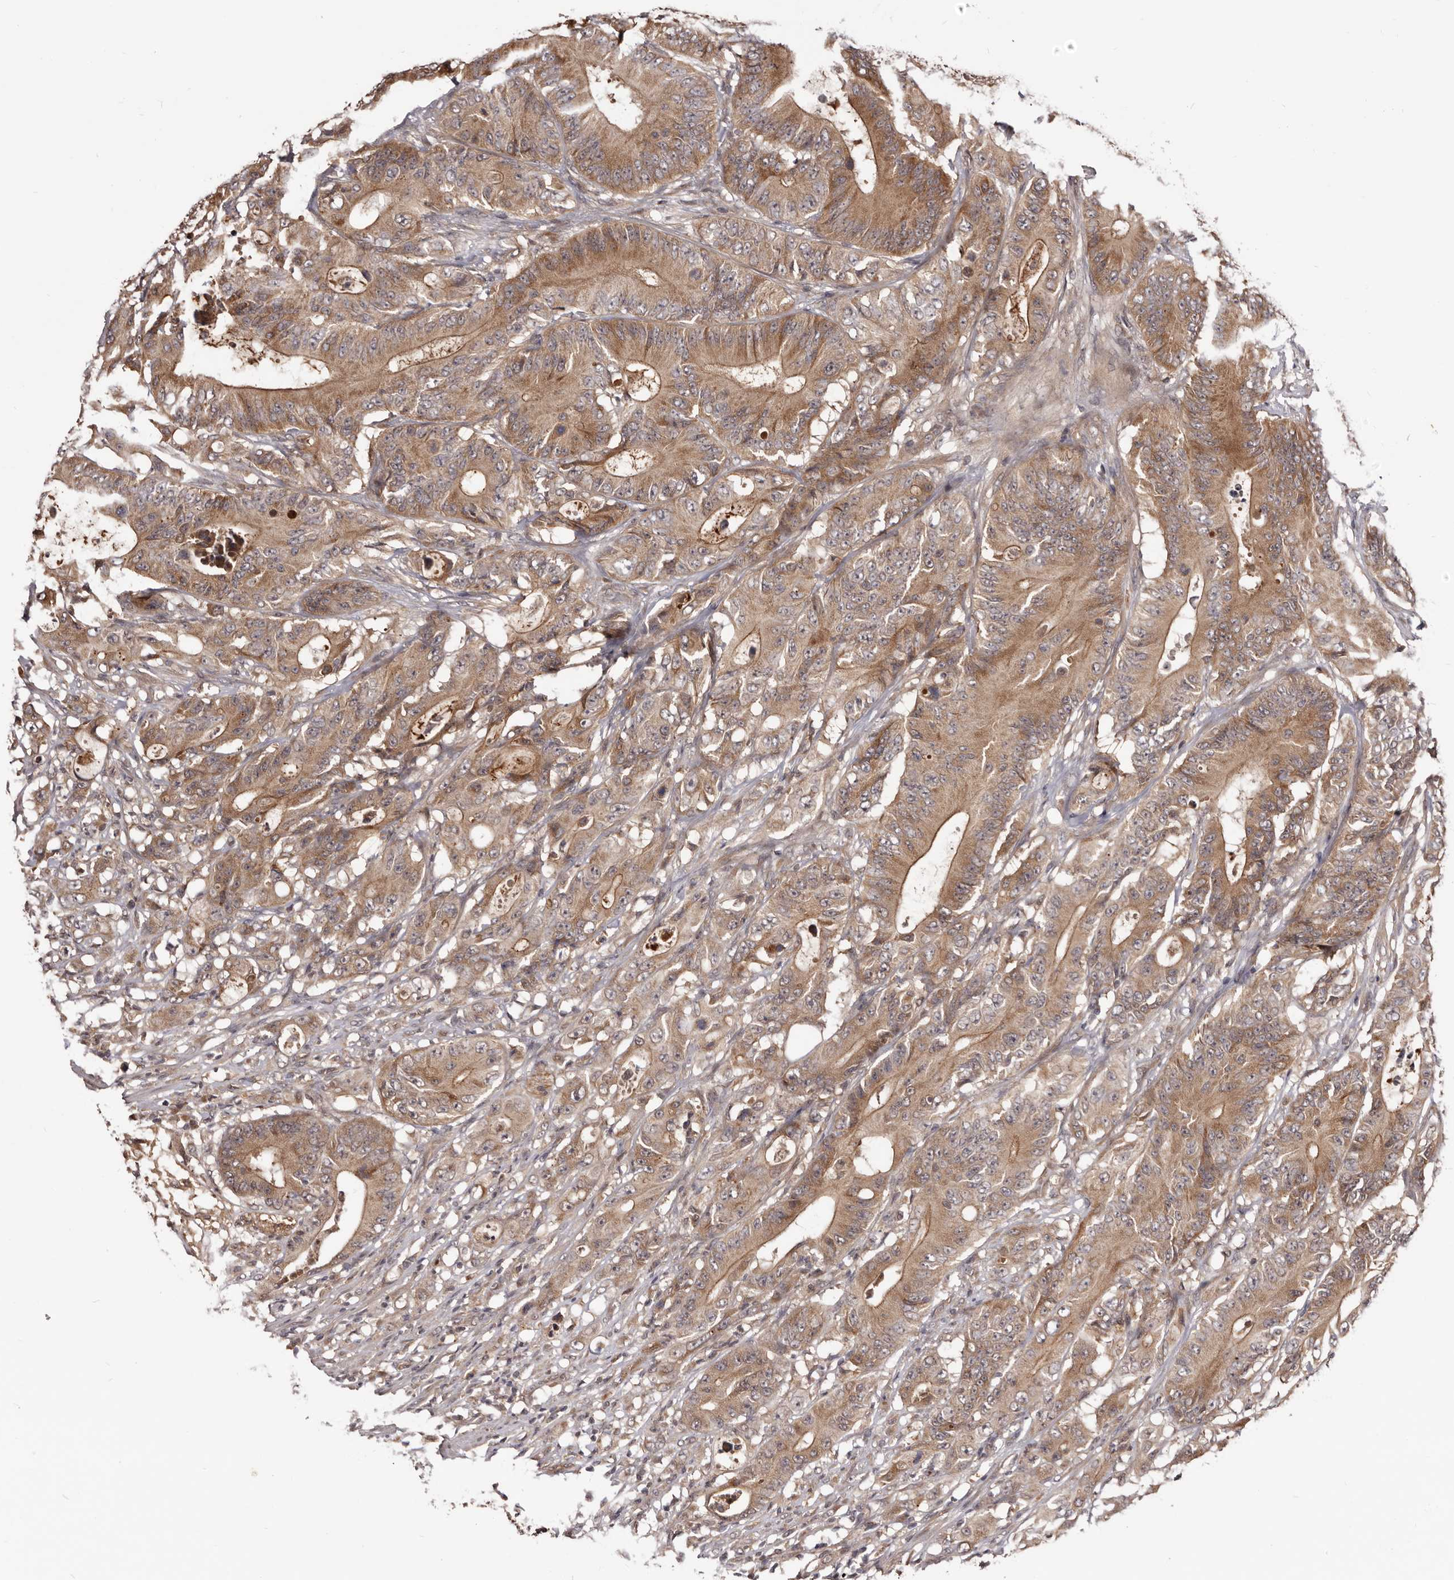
{"staining": {"intensity": "moderate", "quantity": ">75%", "location": "cytoplasmic/membranous"}, "tissue": "colorectal cancer", "cell_type": "Tumor cells", "image_type": "cancer", "snomed": [{"axis": "morphology", "description": "Adenocarcinoma, NOS"}, {"axis": "topography", "description": "Colon"}], "caption": "The image reveals immunohistochemical staining of colorectal cancer (adenocarcinoma). There is moderate cytoplasmic/membranous staining is identified in about >75% of tumor cells.", "gene": "MDP1", "patient": {"sex": "male", "age": 83}}